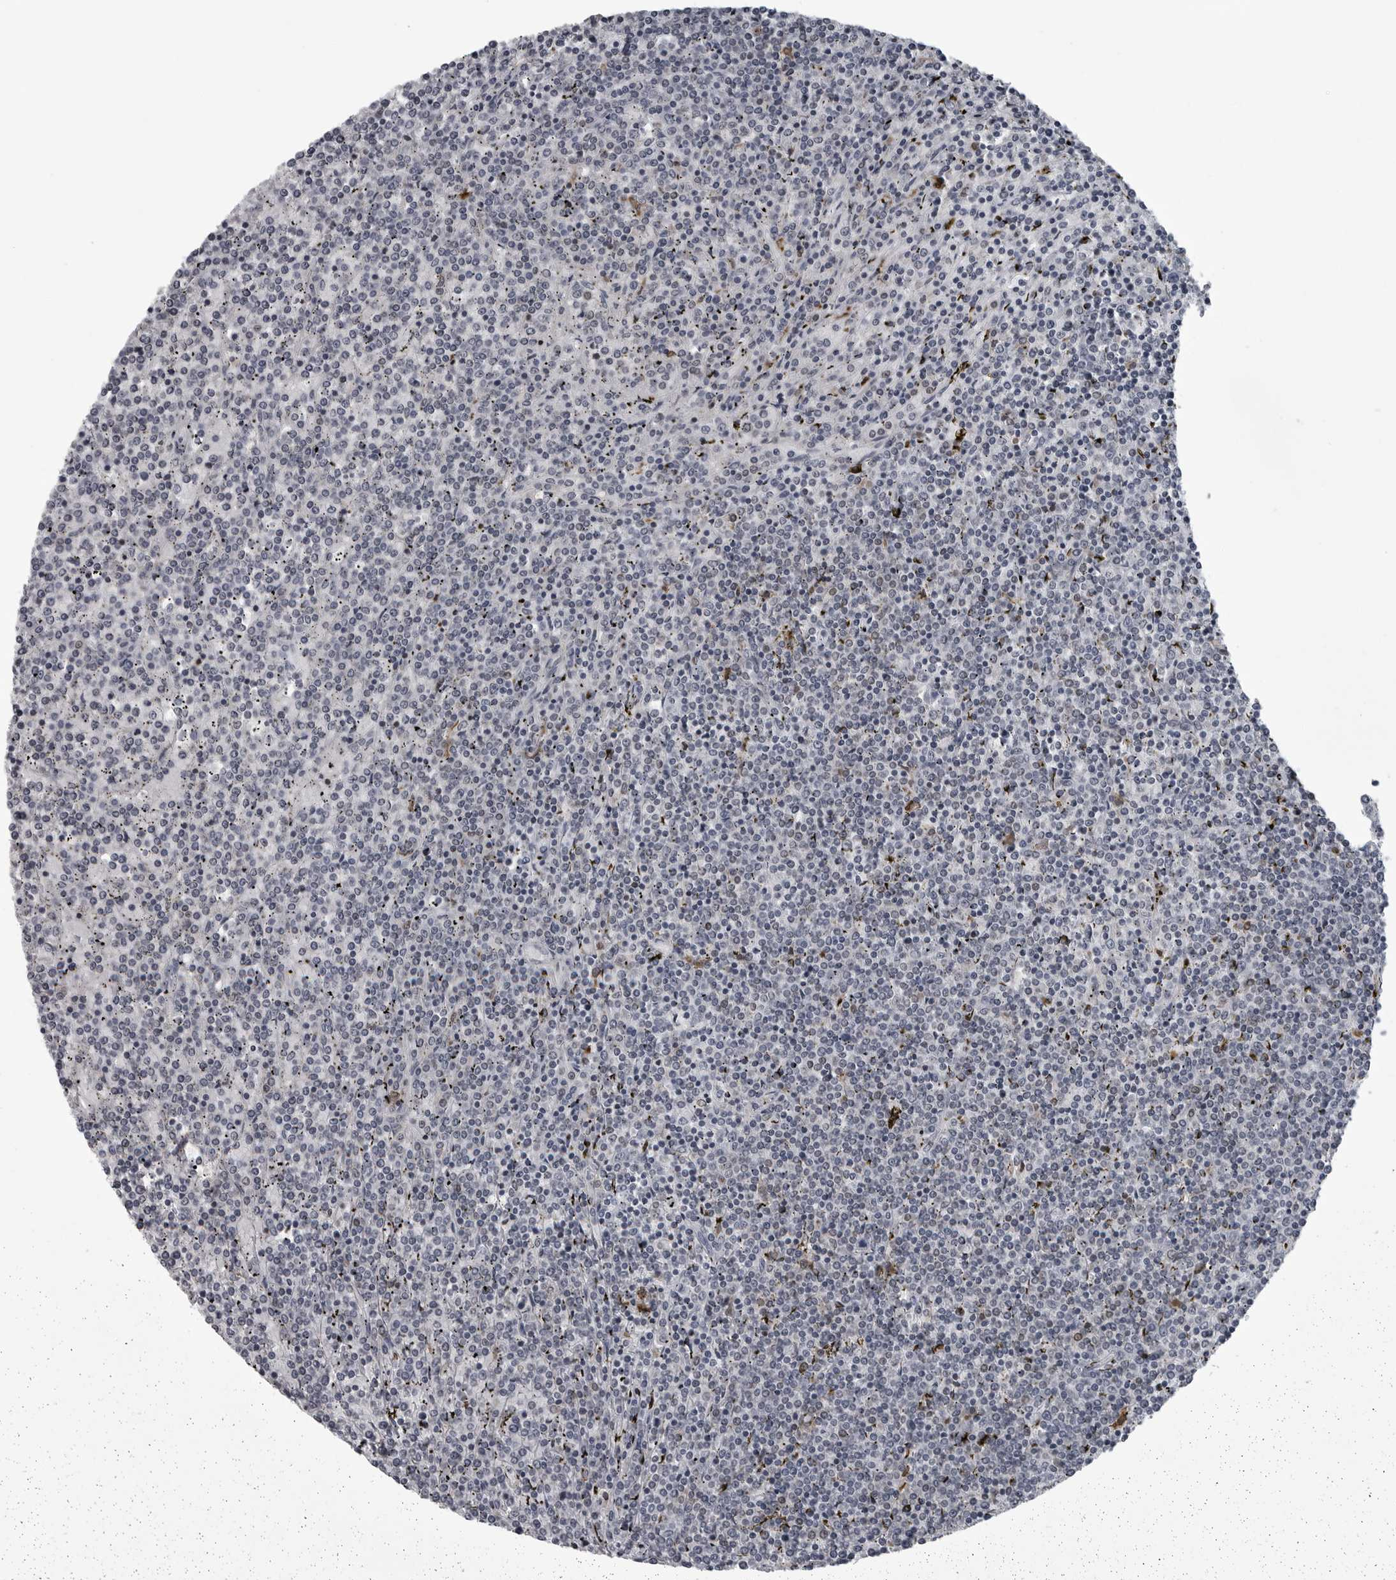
{"staining": {"intensity": "negative", "quantity": "none", "location": "none"}, "tissue": "lymphoma", "cell_type": "Tumor cells", "image_type": "cancer", "snomed": [{"axis": "morphology", "description": "Malignant lymphoma, non-Hodgkin's type, Low grade"}, {"axis": "topography", "description": "Spleen"}], "caption": "Immunohistochemical staining of human malignant lymphoma, non-Hodgkin's type (low-grade) displays no significant expression in tumor cells.", "gene": "LYSMD1", "patient": {"sex": "female", "age": 19}}